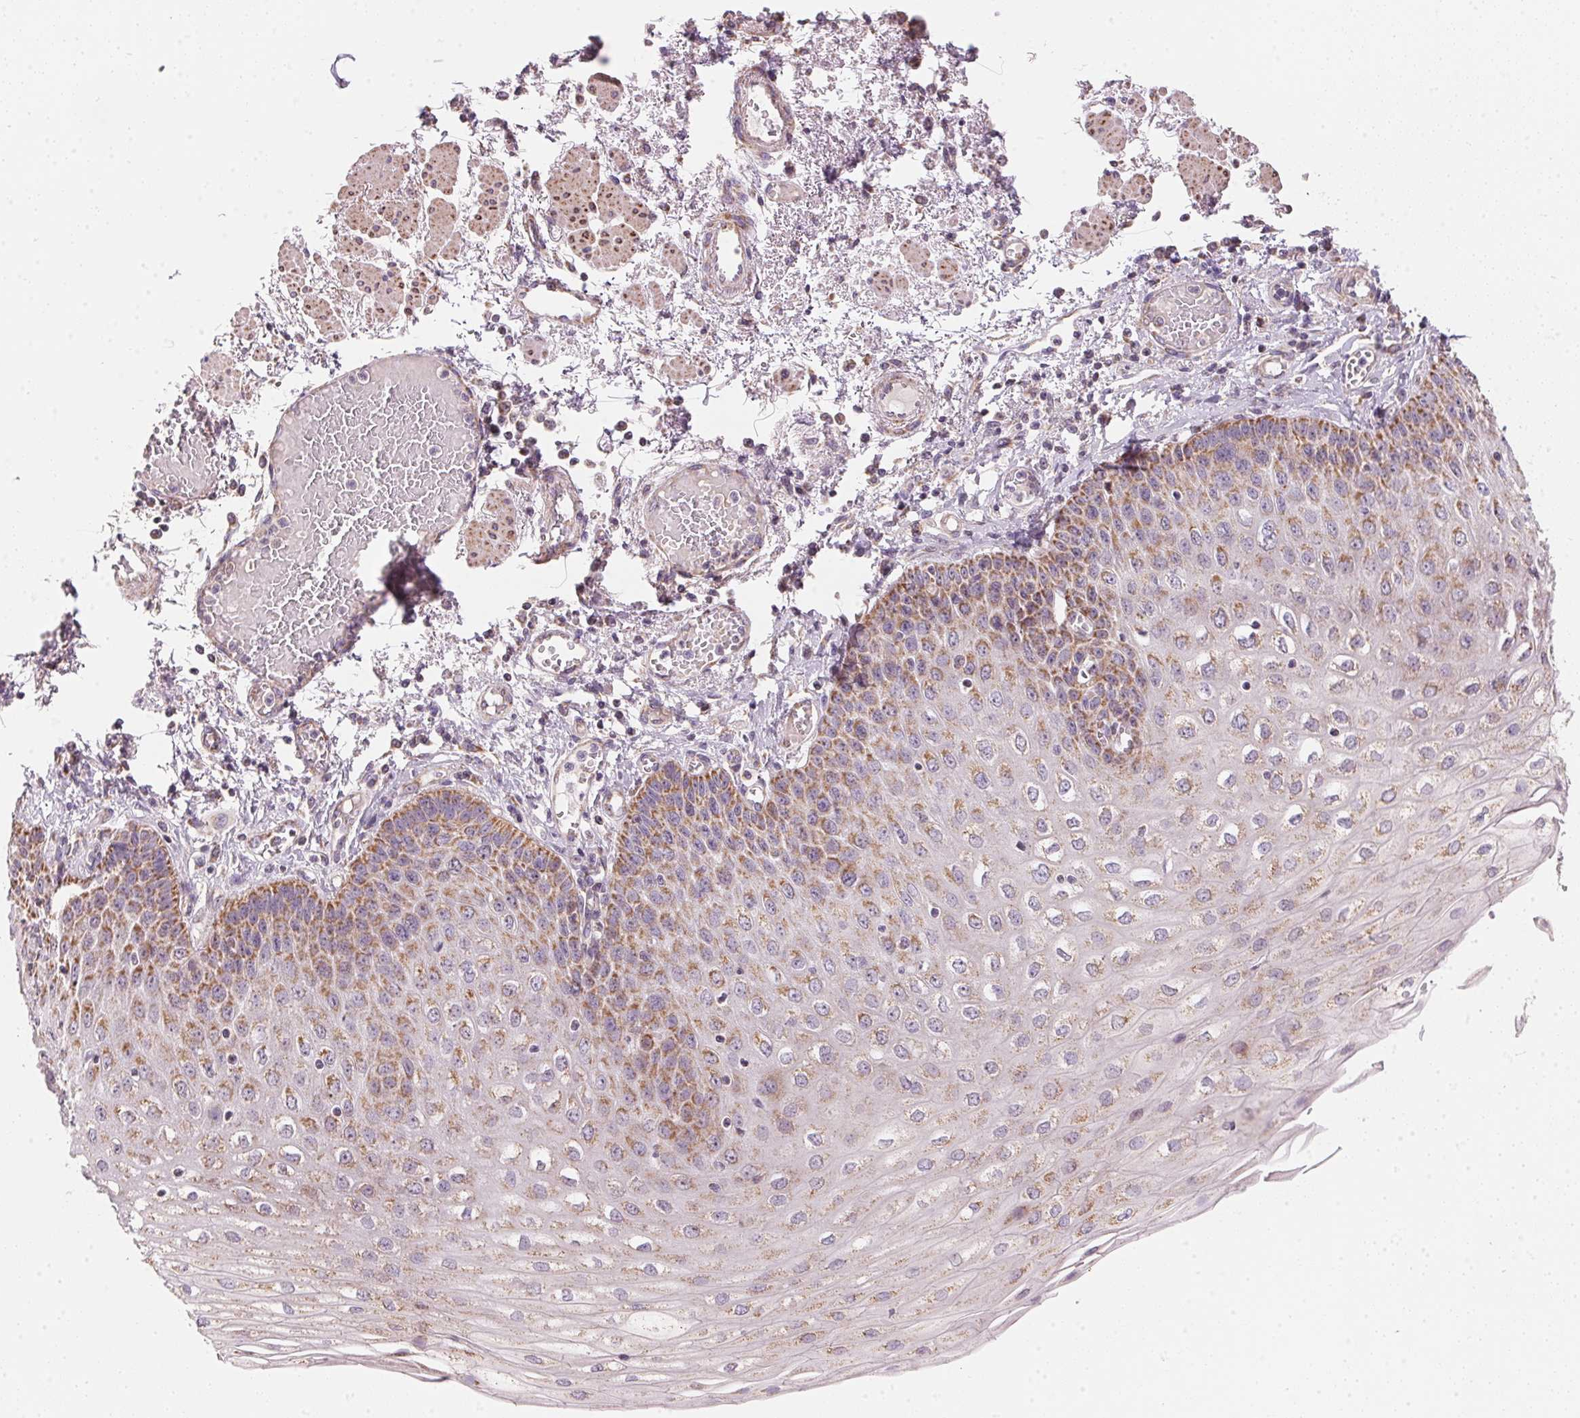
{"staining": {"intensity": "moderate", "quantity": "25%-75%", "location": "cytoplasmic/membranous"}, "tissue": "esophagus", "cell_type": "Squamous epithelial cells", "image_type": "normal", "snomed": [{"axis": "morphology", "description": "Normal tissue, NOS"}, {"axis": "morphology", "description": "Adenocarcinoma, NOS"}, {"axis": "topography", "description": "Esophagus"}], "caption": "Esophagus stained for a protein (brown) exhibits moderate cytoplasmic/membranous positive positivity in about 25%-75% of squamous epithelial cells.", "gene": "COQ7", "patient": {"sex": "male", "age": 81}}